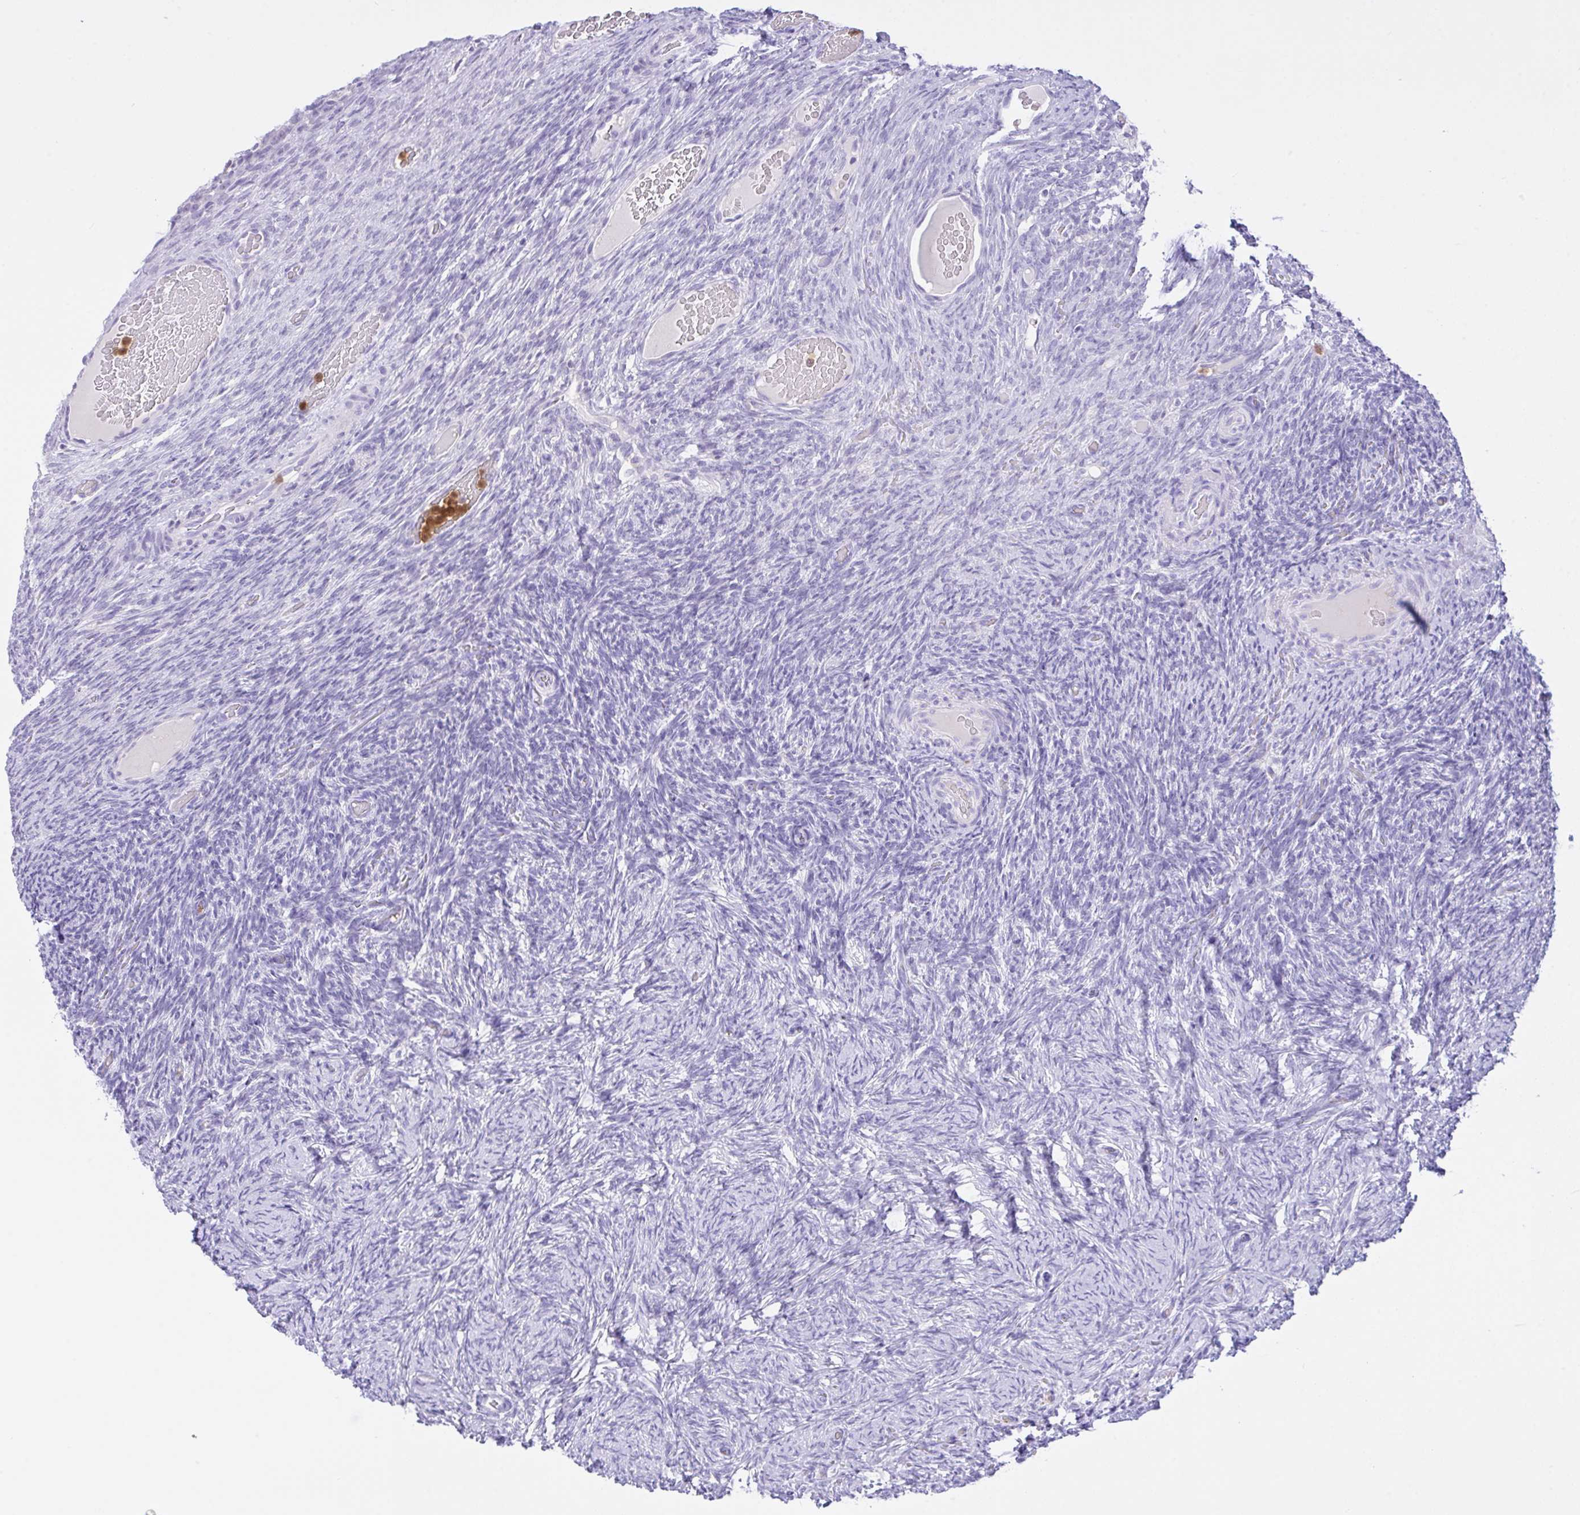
{"staining": {"intensity": "negative", "quantity": "none", "location": "none"}, "tissue": "ovary", "cell_type": "Ovarian stroma cells", "image_type": "normal", "snomed": [{"axis": "morphology", "description": "Normal tissue, NOS"}, {"axis": "topography", "description": "Ovary"}], "caption": "A high-resolution micrograph shows IHC staining of unremarkable ovary, which demonstrates no significant positivity in ovarian stroma cells.", "gene": "NCF1", "patient": {"sex": "female", "age": 34}}